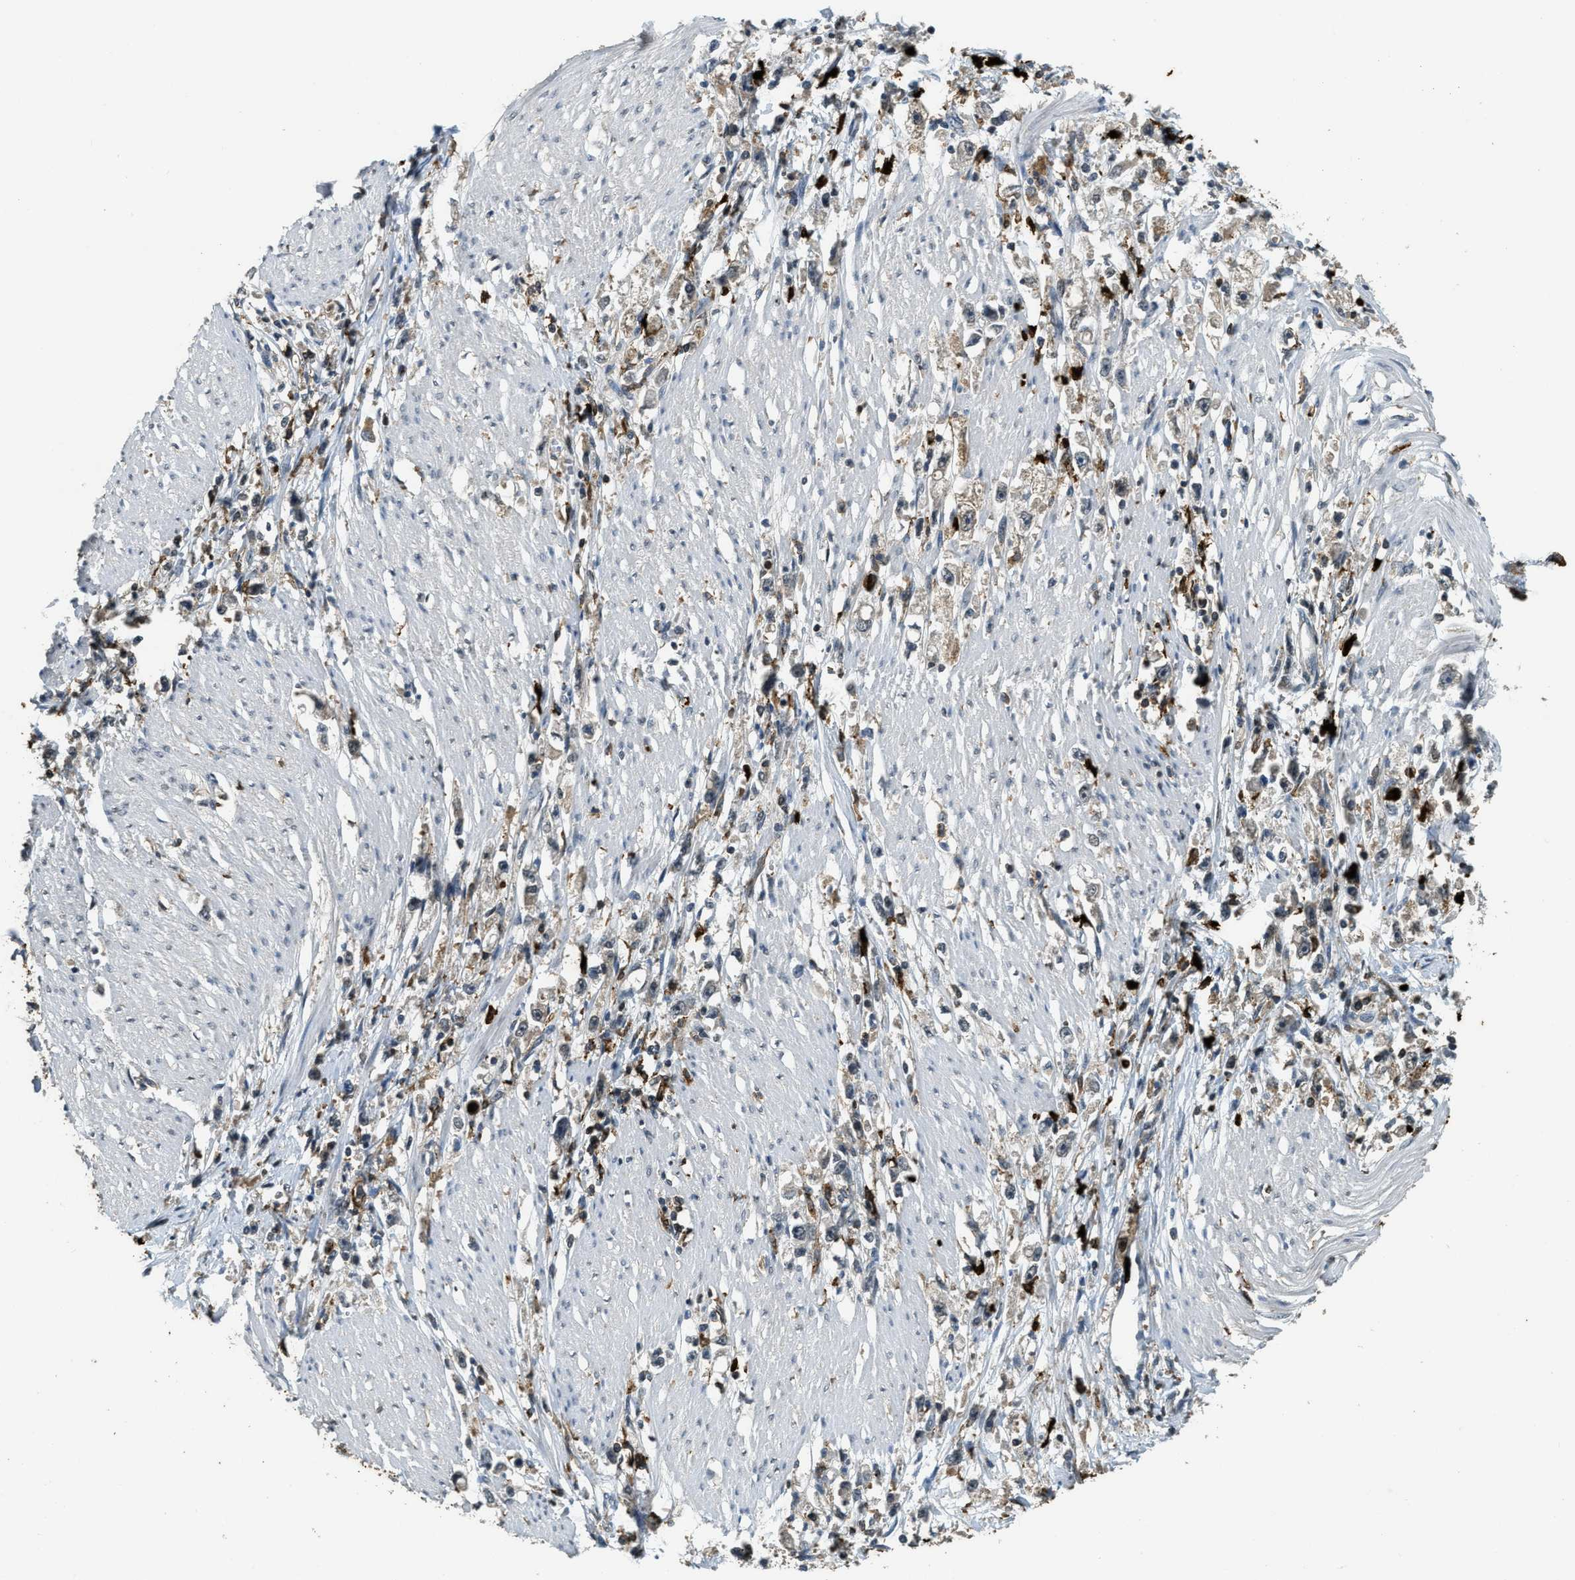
{"staining": {"intensity": "weak", "quantity": "25%-75%", "location": "cytoplasmic/membranous"}, "tissue": "stomach cancer", "cell_type": "Tumor cells", "image_type": "cancer", "snomed": [{"axis": "morphology", "description": "Adenocarcinoma, NOS"}, {"axis": "topography", "description": "Stomach"}], "caption": "High-power microscopy captured an immunohistochemistry (IHC) image of adenocarcinoma (stomach), revealing weak cytoplasmic/membranous expression in approximately 25%-75% of tumor cells.", "gene": "RNF141", "patient": {"sex": "female", "age": 59}}